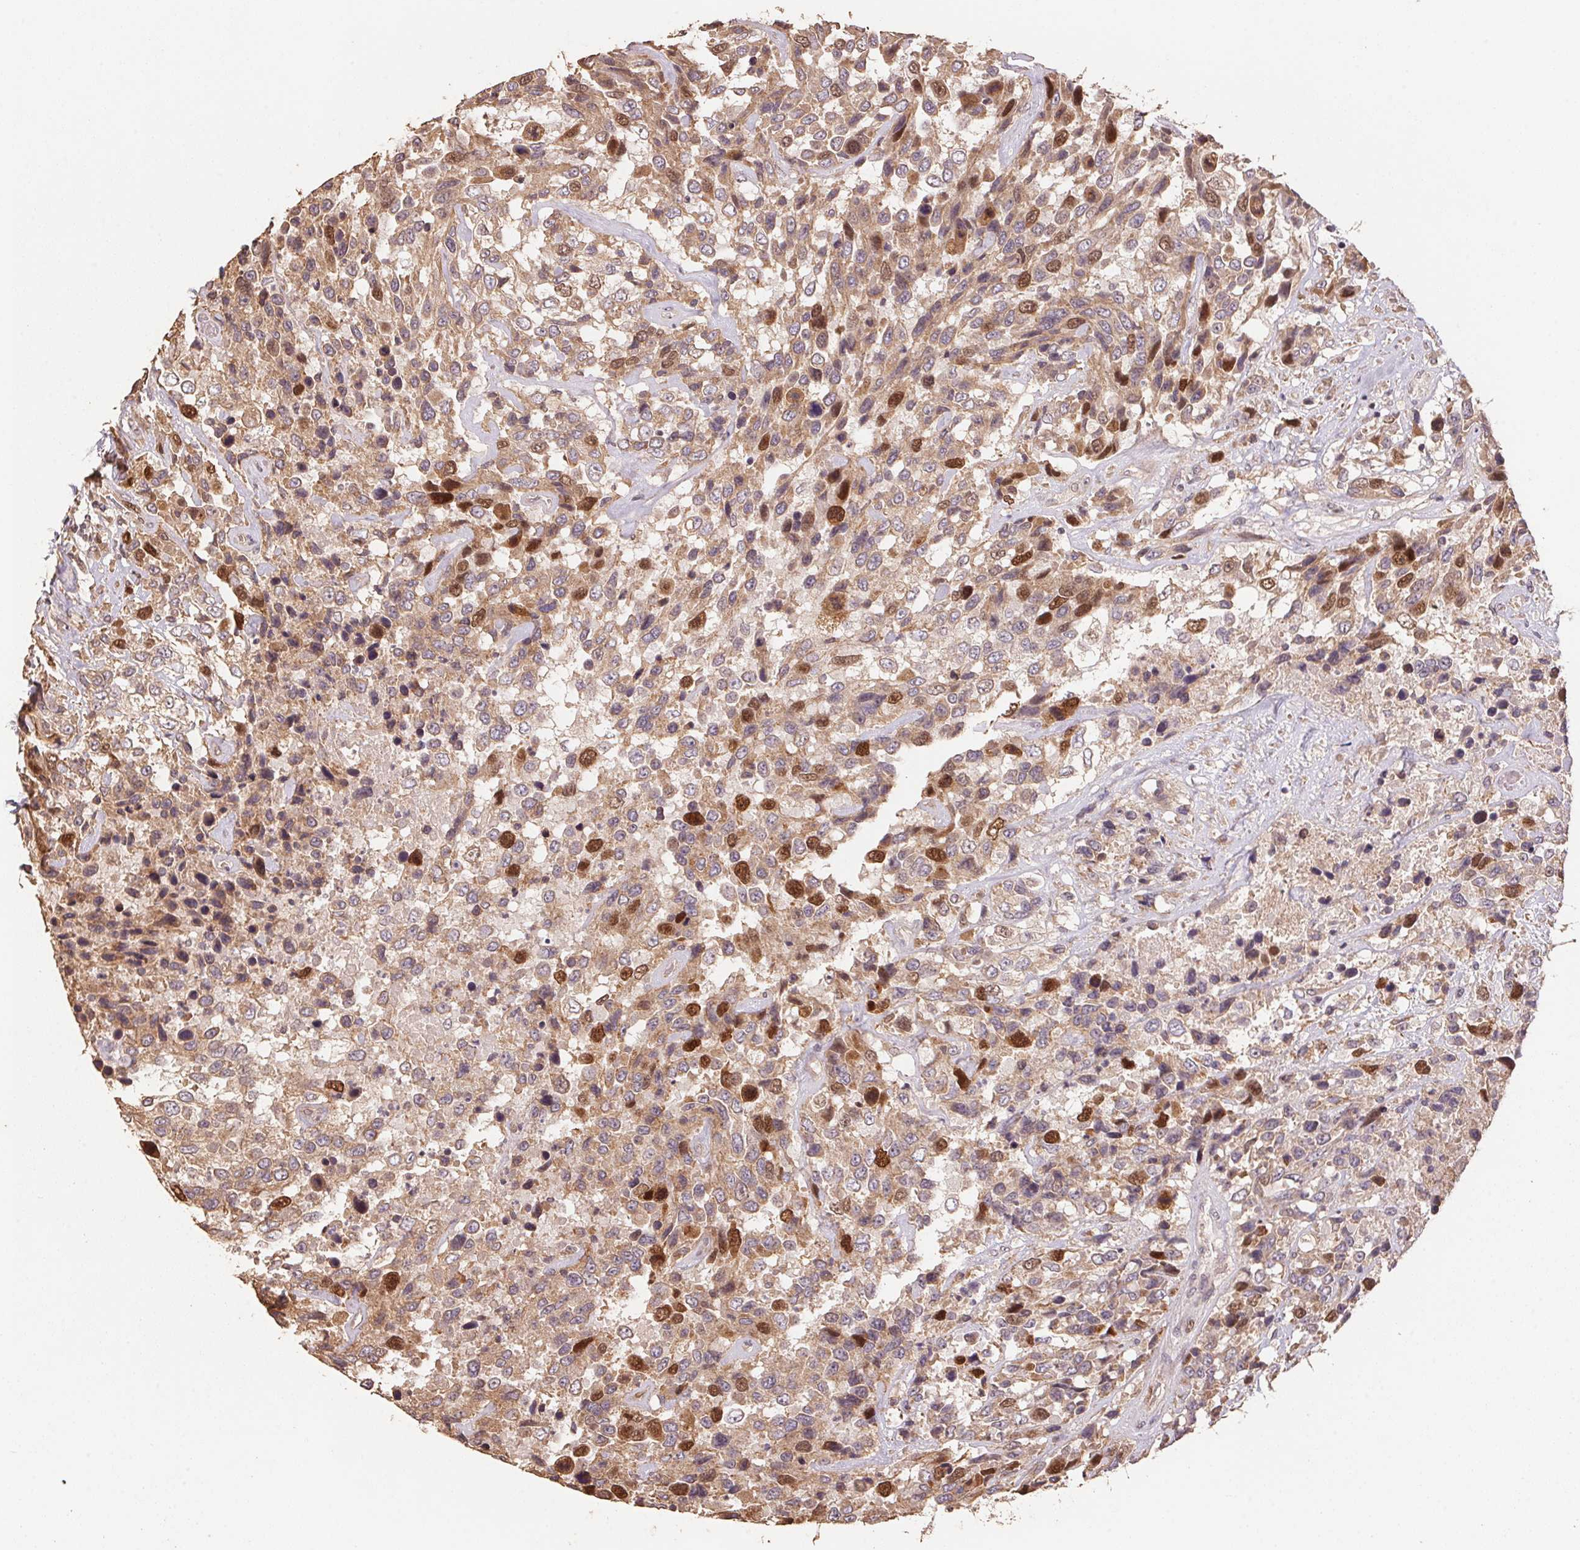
{"staining": {"intensity": "moderate", "quantity": ">75%", "location": "cytoplasmic/membranous,nuclear"}, "tissue": "urothelial cancer", "cell_type": "Tumor cells", "image_type": "cancer", "snomed": [{"axis": "morphology", "description": "Urothelial carcinoma, High grade"}, {"axis": "topography", "description": "Urinary bladder"}], "caption": "Tumor cells display medium levels of moderate cytoplasmic/membranous and nuclear positivity in approximately >75% of cells in urothelial cancer. The staining was performed using DAB to visualize the protein expression in brown, while the nuclei were stained in blue with hematoxylin (Magnification: 20x).", "gene": "CENPF", "patient": {"sex": "female", "age": 70}}